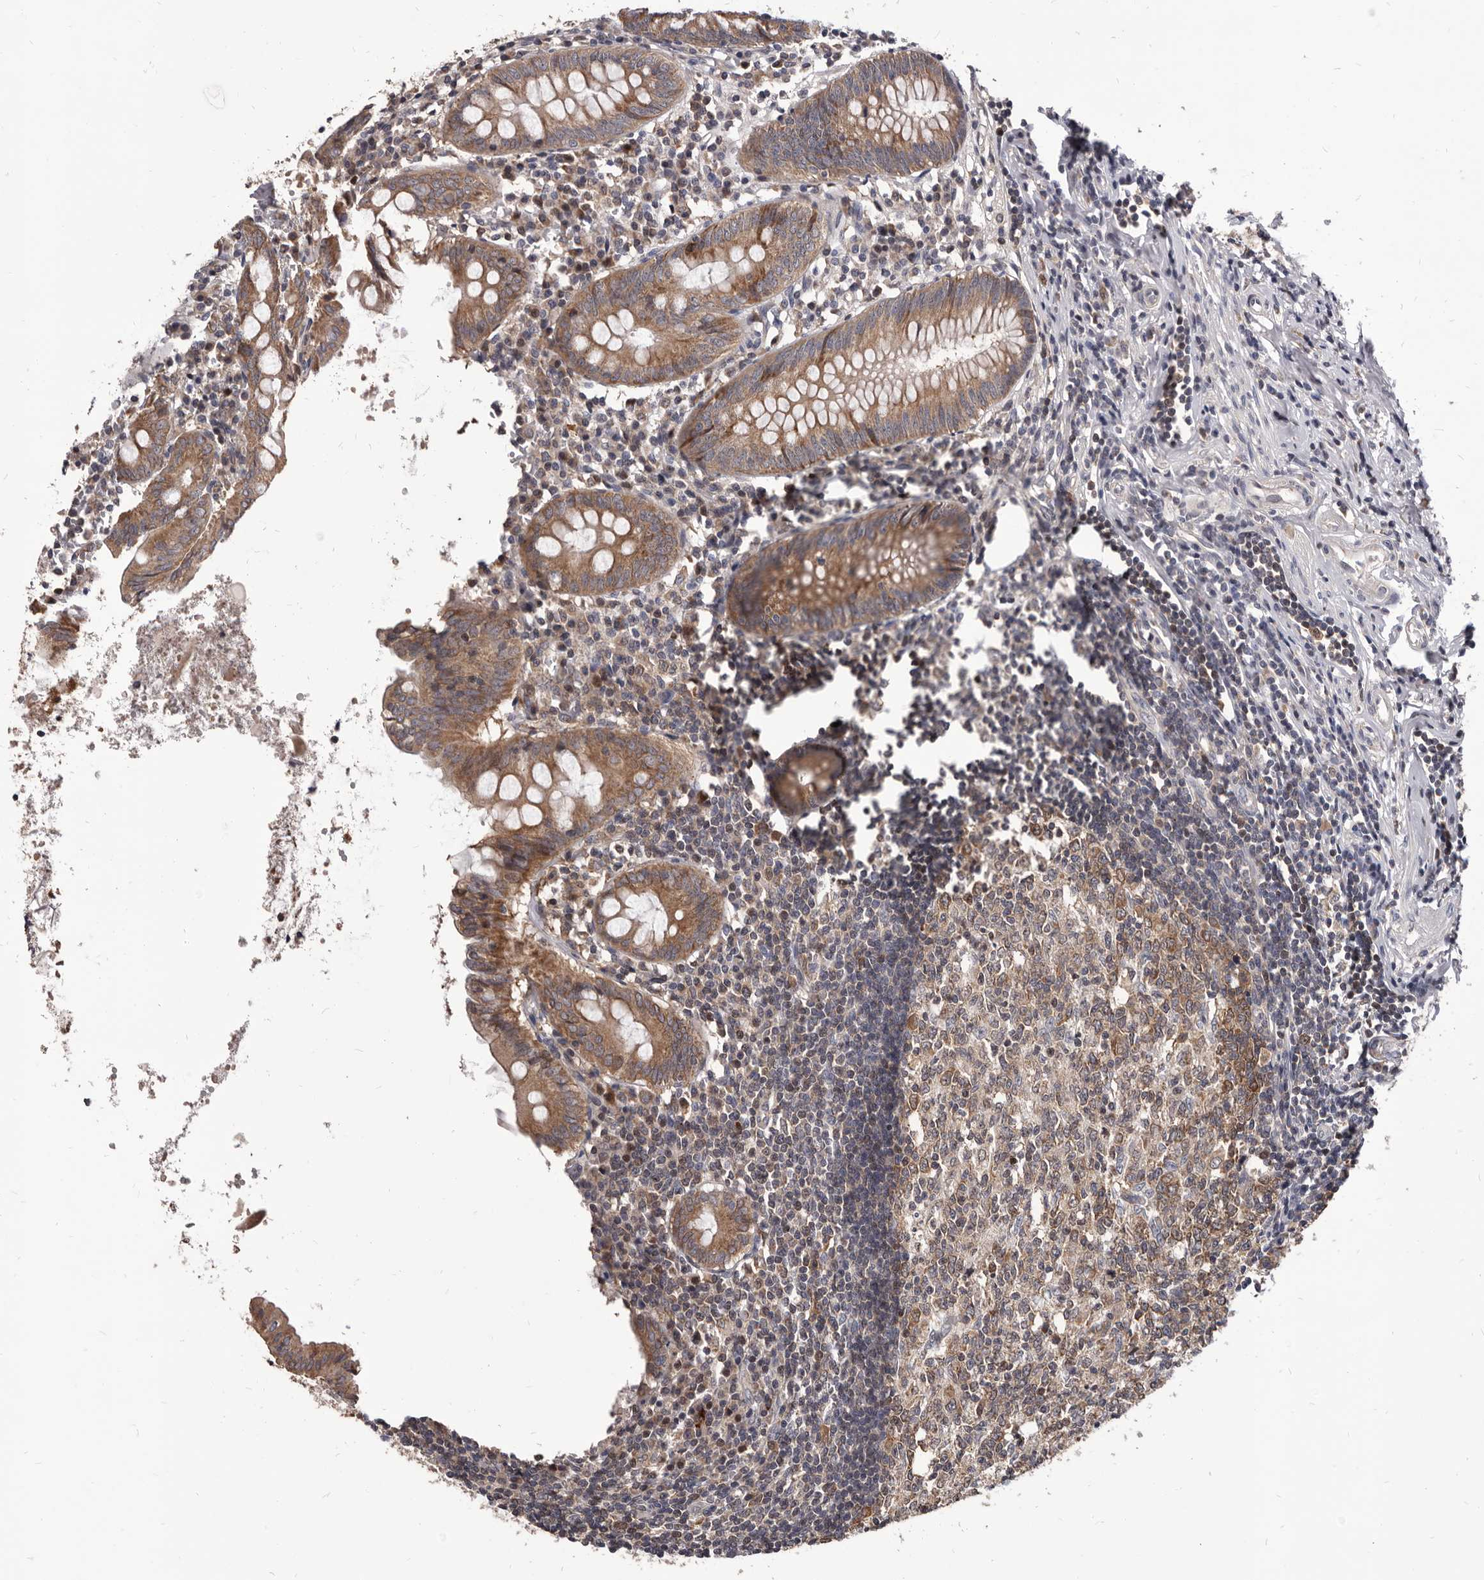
{"staining": {"intensity": "moderate", "quantity": ">75%", "location": "cytoplasmic/membranous"}, "tissue": "appendix", "cell_type": "Glandular cells", "image_type": "normal", "snomed": [{"axis": "morphology", "description": "Normal tissue, NOS"}, {"axis": "topography", "description": "Appendix"}], "caption": "Brown immunohistochemical staining in benign human appendix reveals moderate cytoplasmic/membranous staining in about >75% of glandular cells.", "gene": "MAP3K14", "patient": {"sex": "female", "age": 54}}